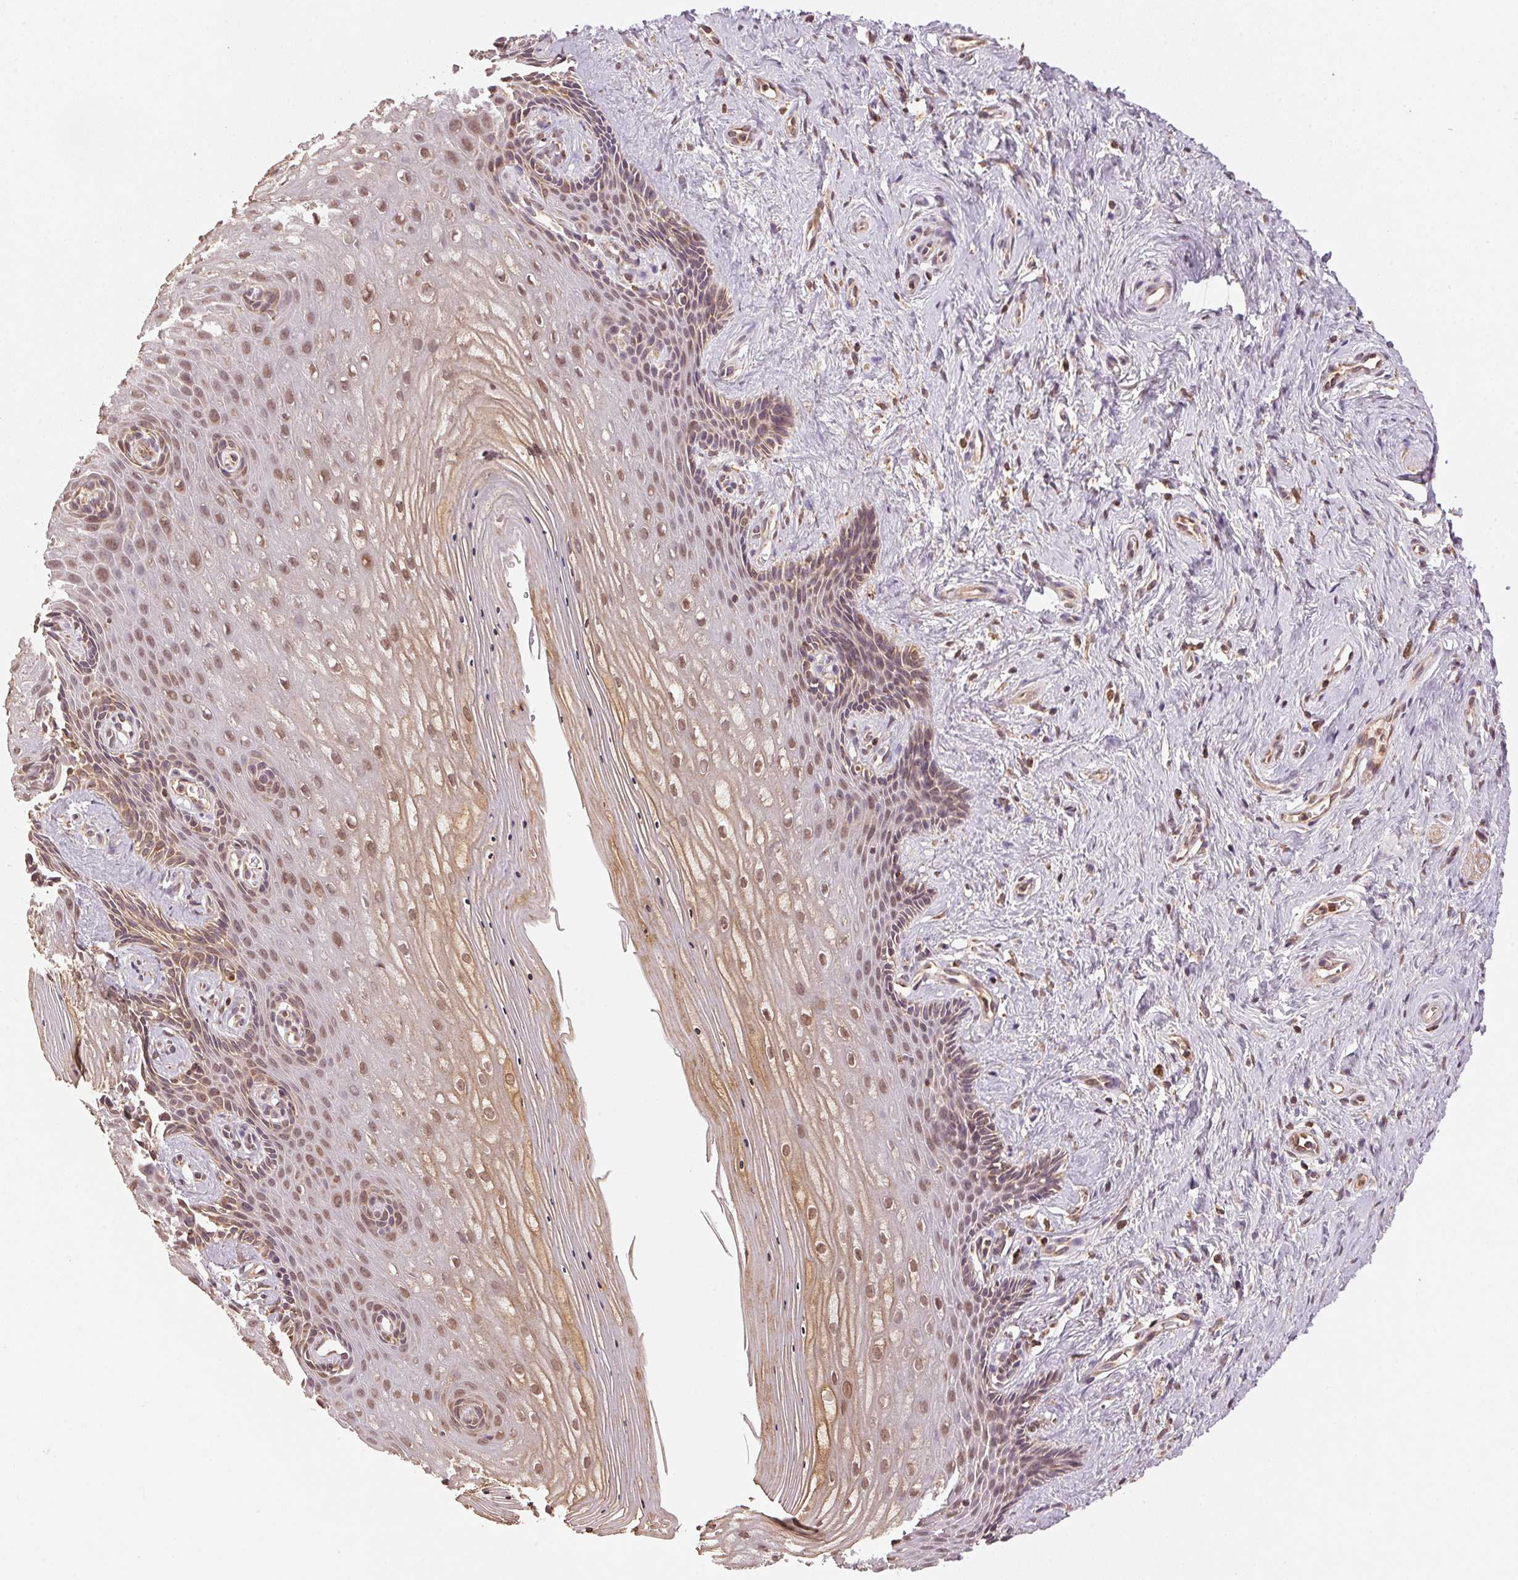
{"staining": {"intensity": "moderate", "quantity": ">75%", "location": "cytoplasmic/membranous,nuclear"}, "tissue": "vagina", "cell_type": "Squamous epithelial cells", "image_type": "normal", "snomed": [{"axis": "morphology", "description": "Normal tissue, NOS"}, {"axis": "topography", "description": "Vagina"}], "caption": "IHC staining of benign vagina, which exhibits medium levels of moderate cytoplasmic/membranous,nuclear expression in about >75% of squamous epithelial cells indicating moderate cytoplasmic/membranous,nuclear protein staining. The staining was performed using DAB (brown) for protein detection and nuclei were counterstained in hematoxylin (blue).", "gene": "ARHGAP6", "patient": {"sex": "female", "age": 42}}